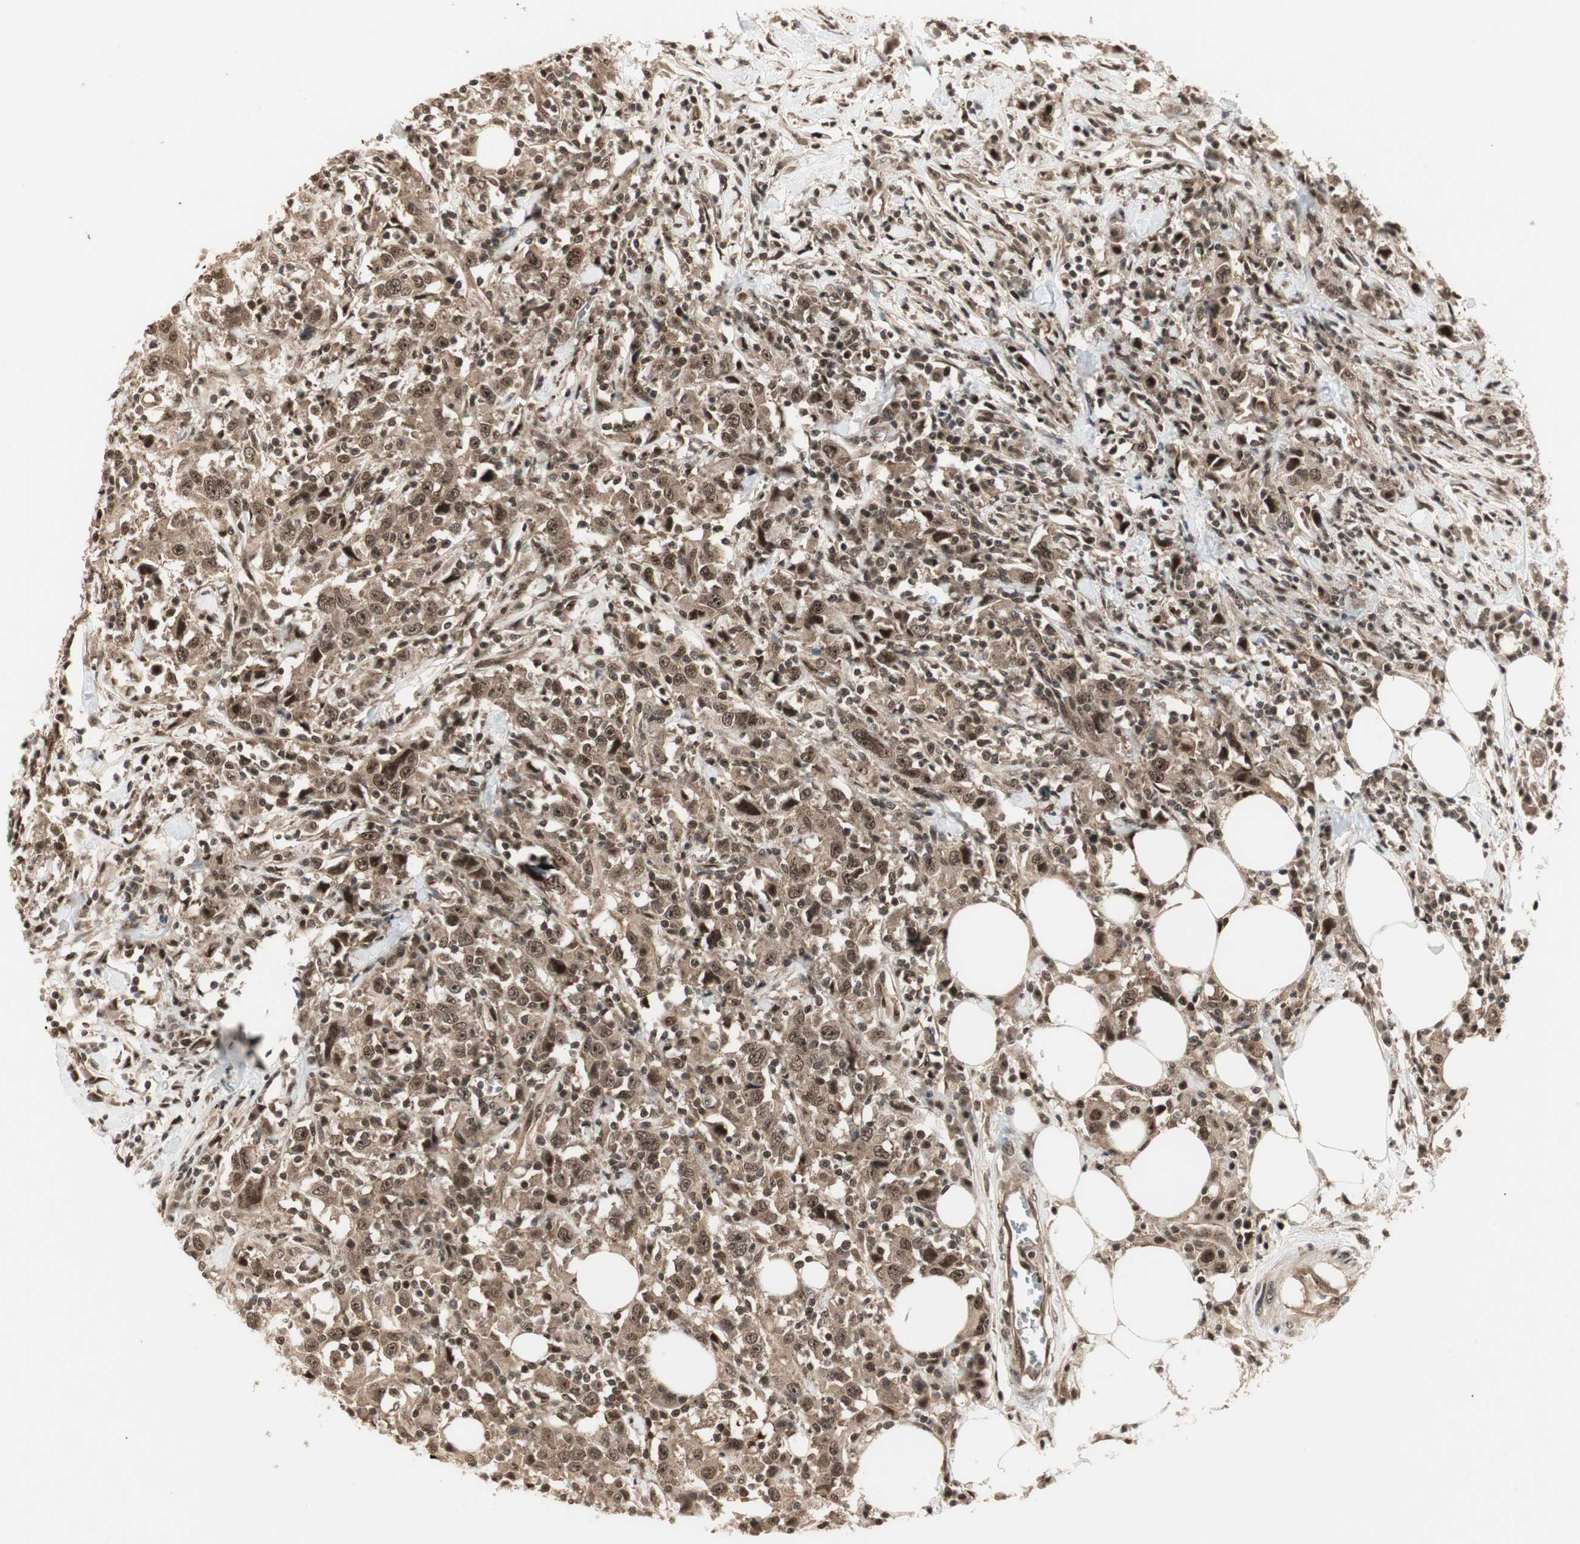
{"staining": {"intensity": "moderate", "quantity": ">75%", "location": "cytoplasmic/membranous,nuclear"}, "tissue": "urothelial cancer", "cell_type": "Tumor cells", "image_type": "cancer", "snomed": [{"axis": "morphology", "description": "Urothelial carcinoma, High grade"}, {"axis": "topography", "description": "Urinary bladder"}], "caption": "An image showing moderate cytoplasmic/membranous and nuclear positivity in about >75% of tumor cells in urothelial cancer, as visualized by brown immunohistochemical staining.", "gene": "CSNK2B", "patient": {"sex": "male", "age": 61}}